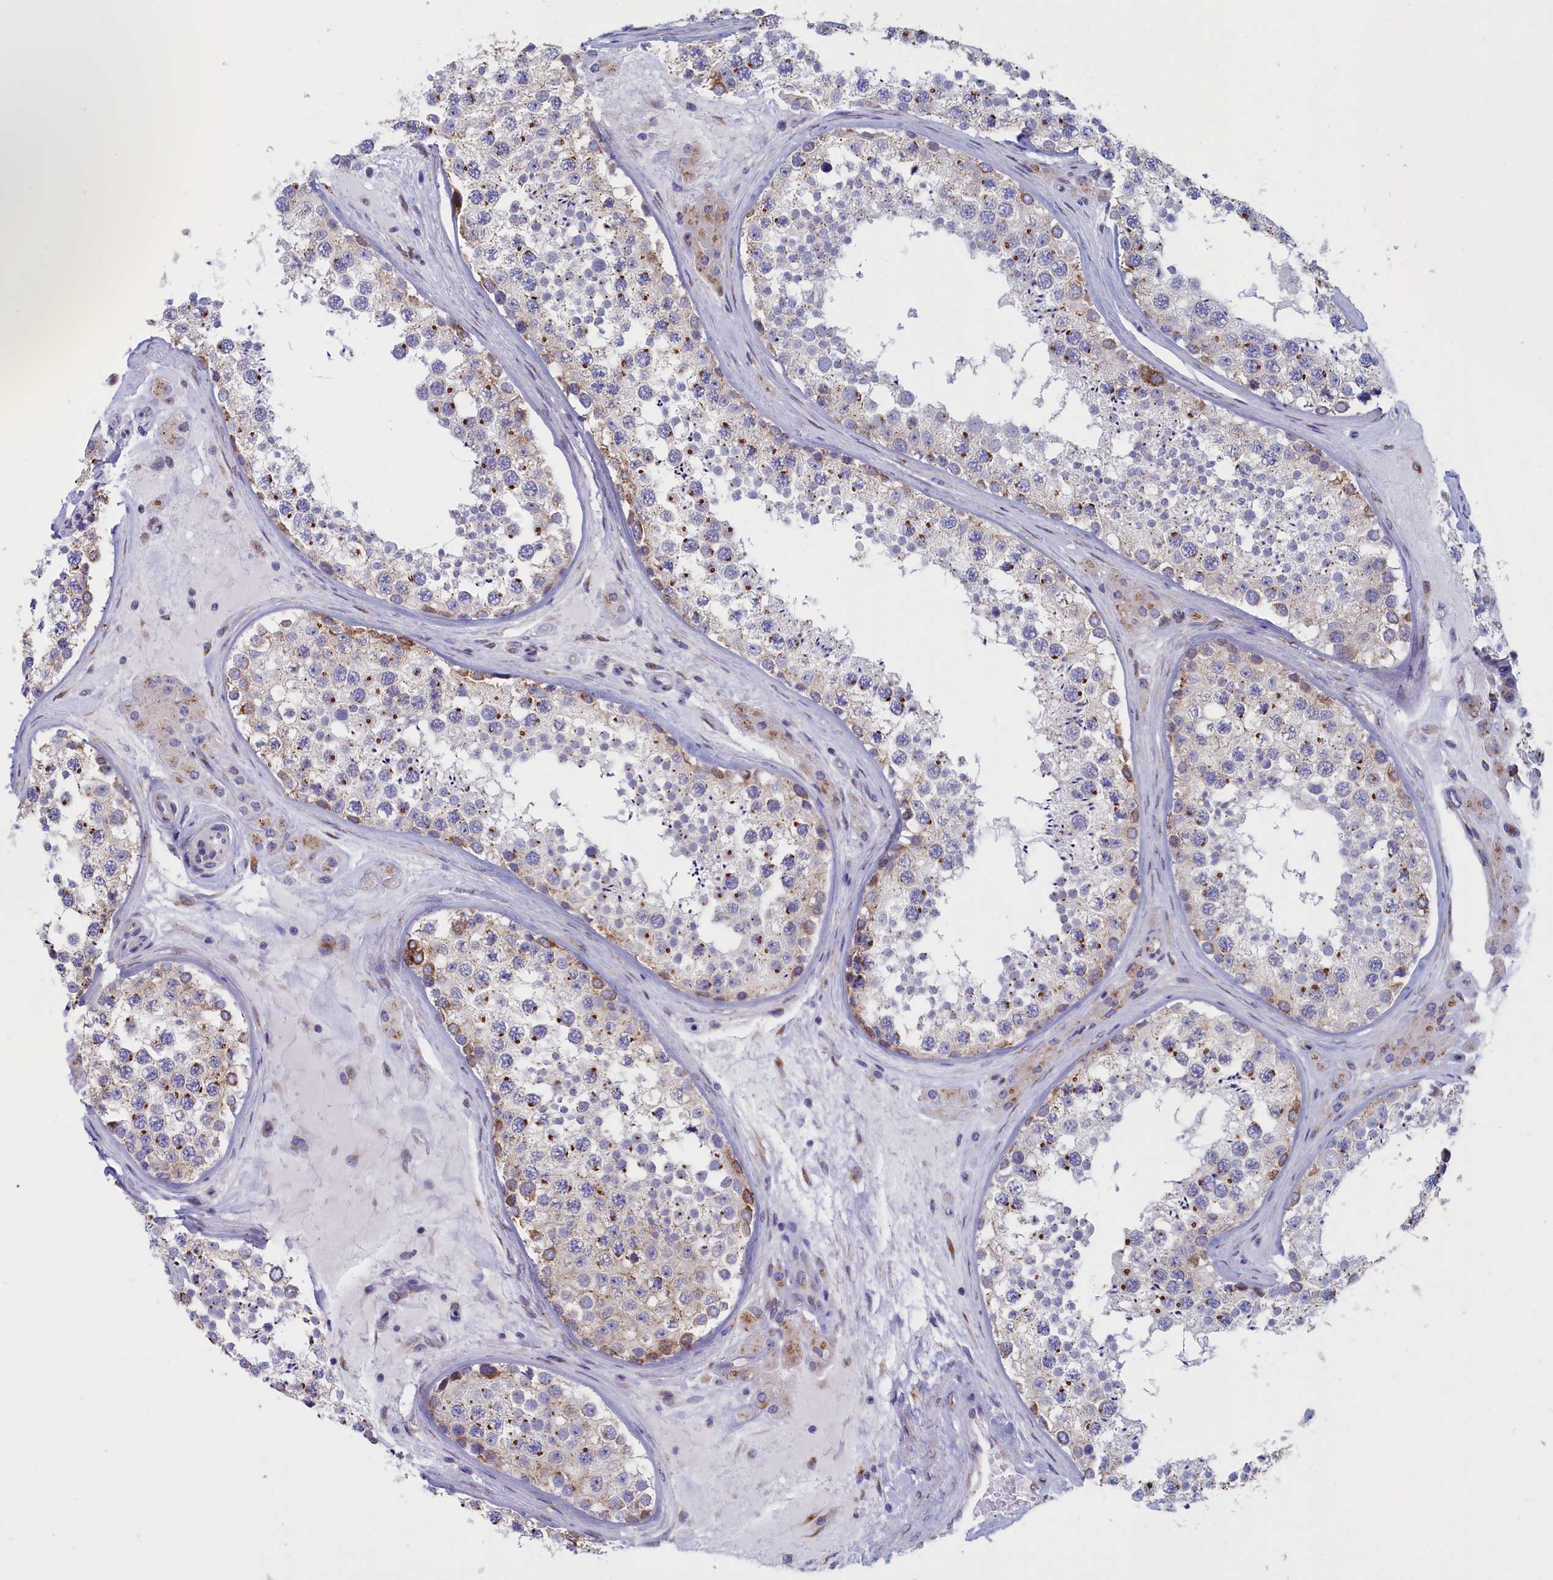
{"staining": {"intensity": "moderate", "quantity": "25%-75%", "location": "cytoplasmic/membranous"}, "tissue": "testis", "cell_type": "Cells in seminiferous ducts", "image_type": "normal", "snomed": [{"axis": "morphology", "description": "Normal tissue, NOS"}, {"axis": "topography", "description": "Testis"}], "caption": "DAB immunohistochemical staining of benign human testis exhibits moderate cytoplasmic/membranous protein expression in approximately 25%-75% of cells in seminiferous ducts.", "gene": "CCDC68", "patient": {"sex": "male", "age": 46}}